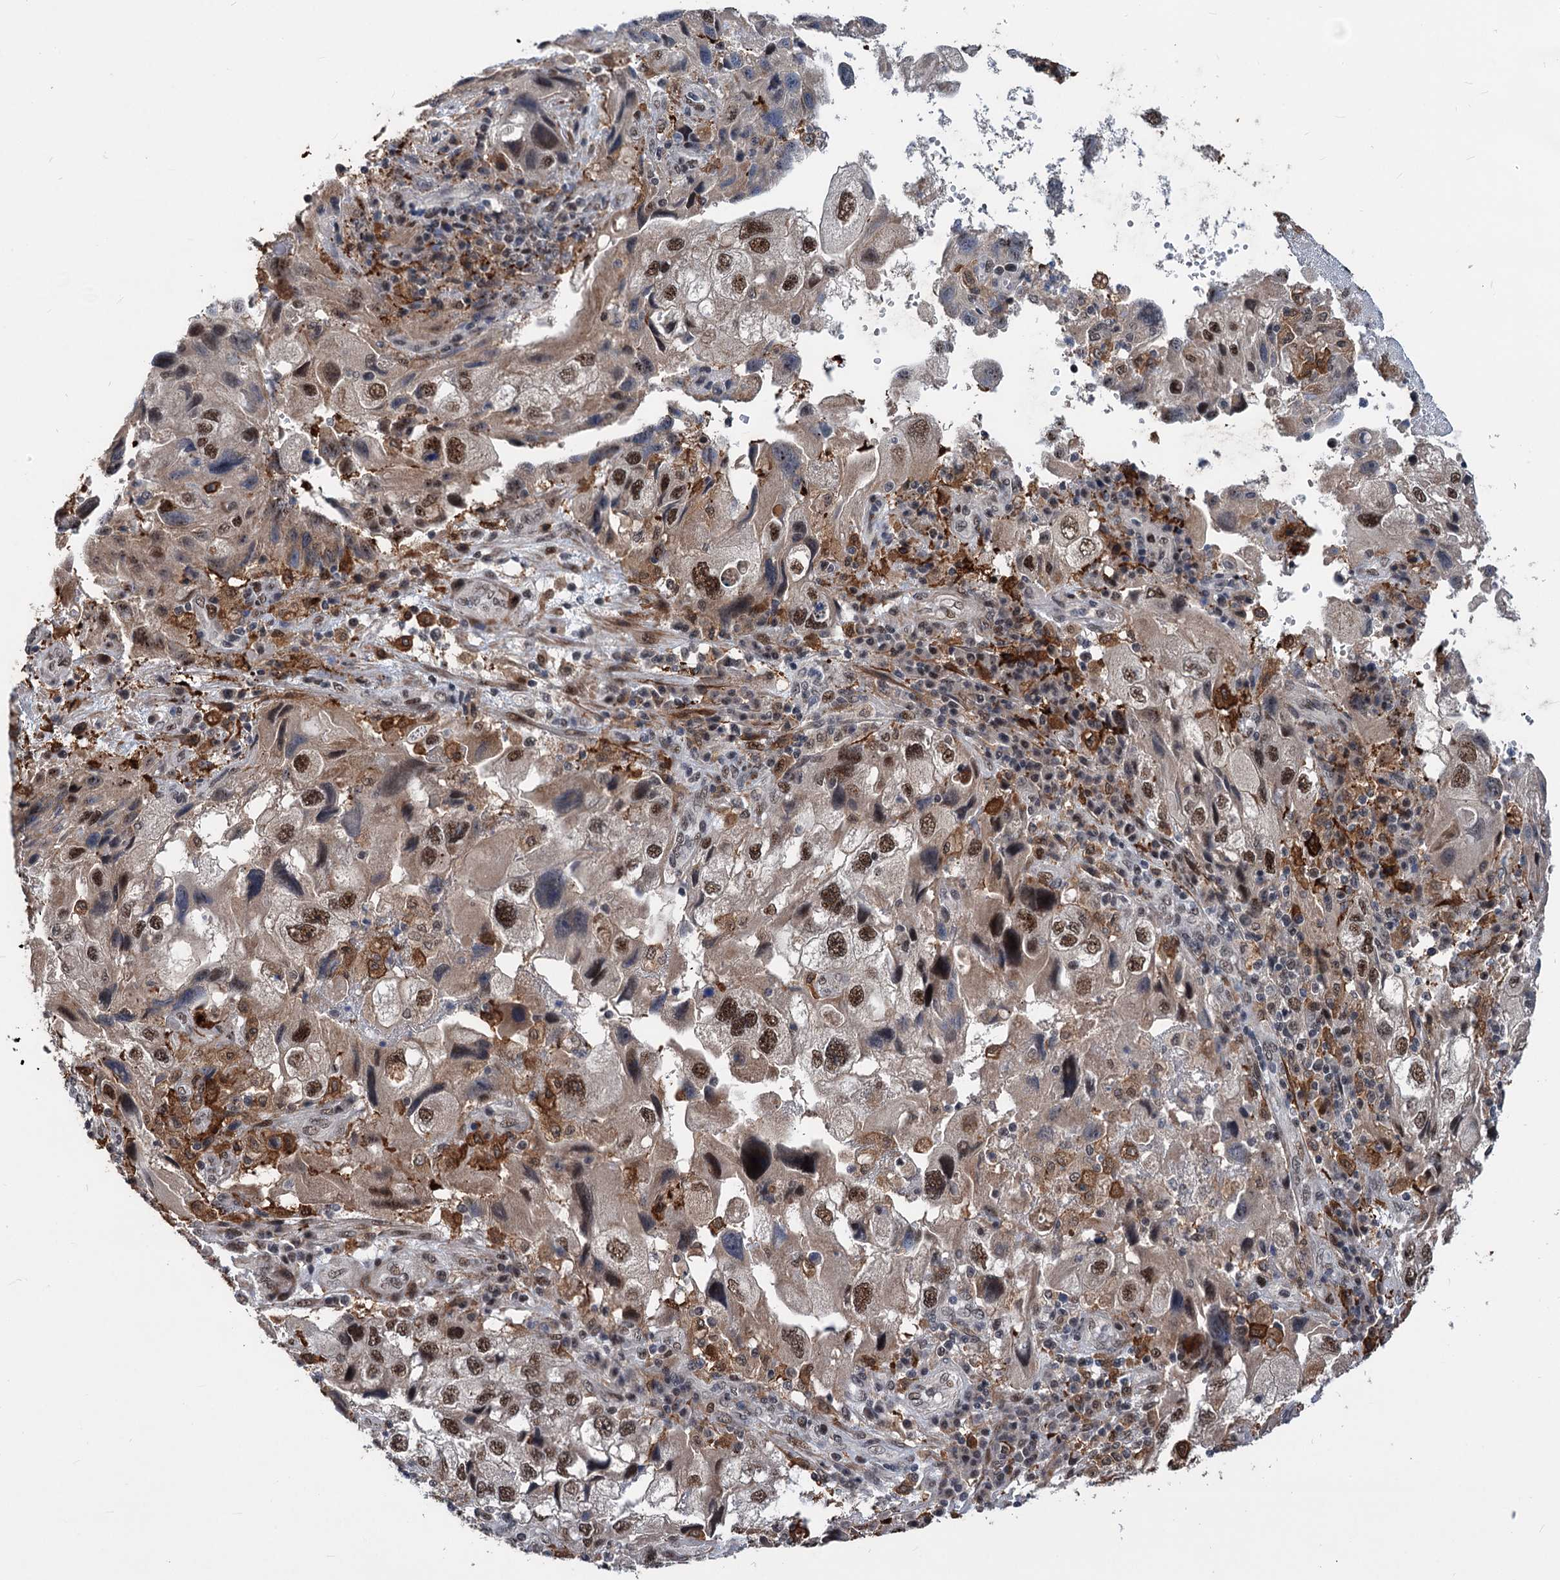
{"staining": {"intensity": "moderate", "quantity": ">75%", "location": "nuclear"}, "tissue": "endometrial cancer", "cell_type": "Tumor cells", "image_type": "cancer", "snomed": [{"axis": "morphology", "description": "Adenocarcinoma, NOS"}, {"axis": "topography", "description": "Endometrium"}], "caption": "Moderate nuclear staining for a protein is identified in approximately >75% of tumor cells of endometrial adenocarcinoma using immunohistochemistry (IHC).", "gene": "PHF8", "patient": {"sex": "female", "age": 49}}